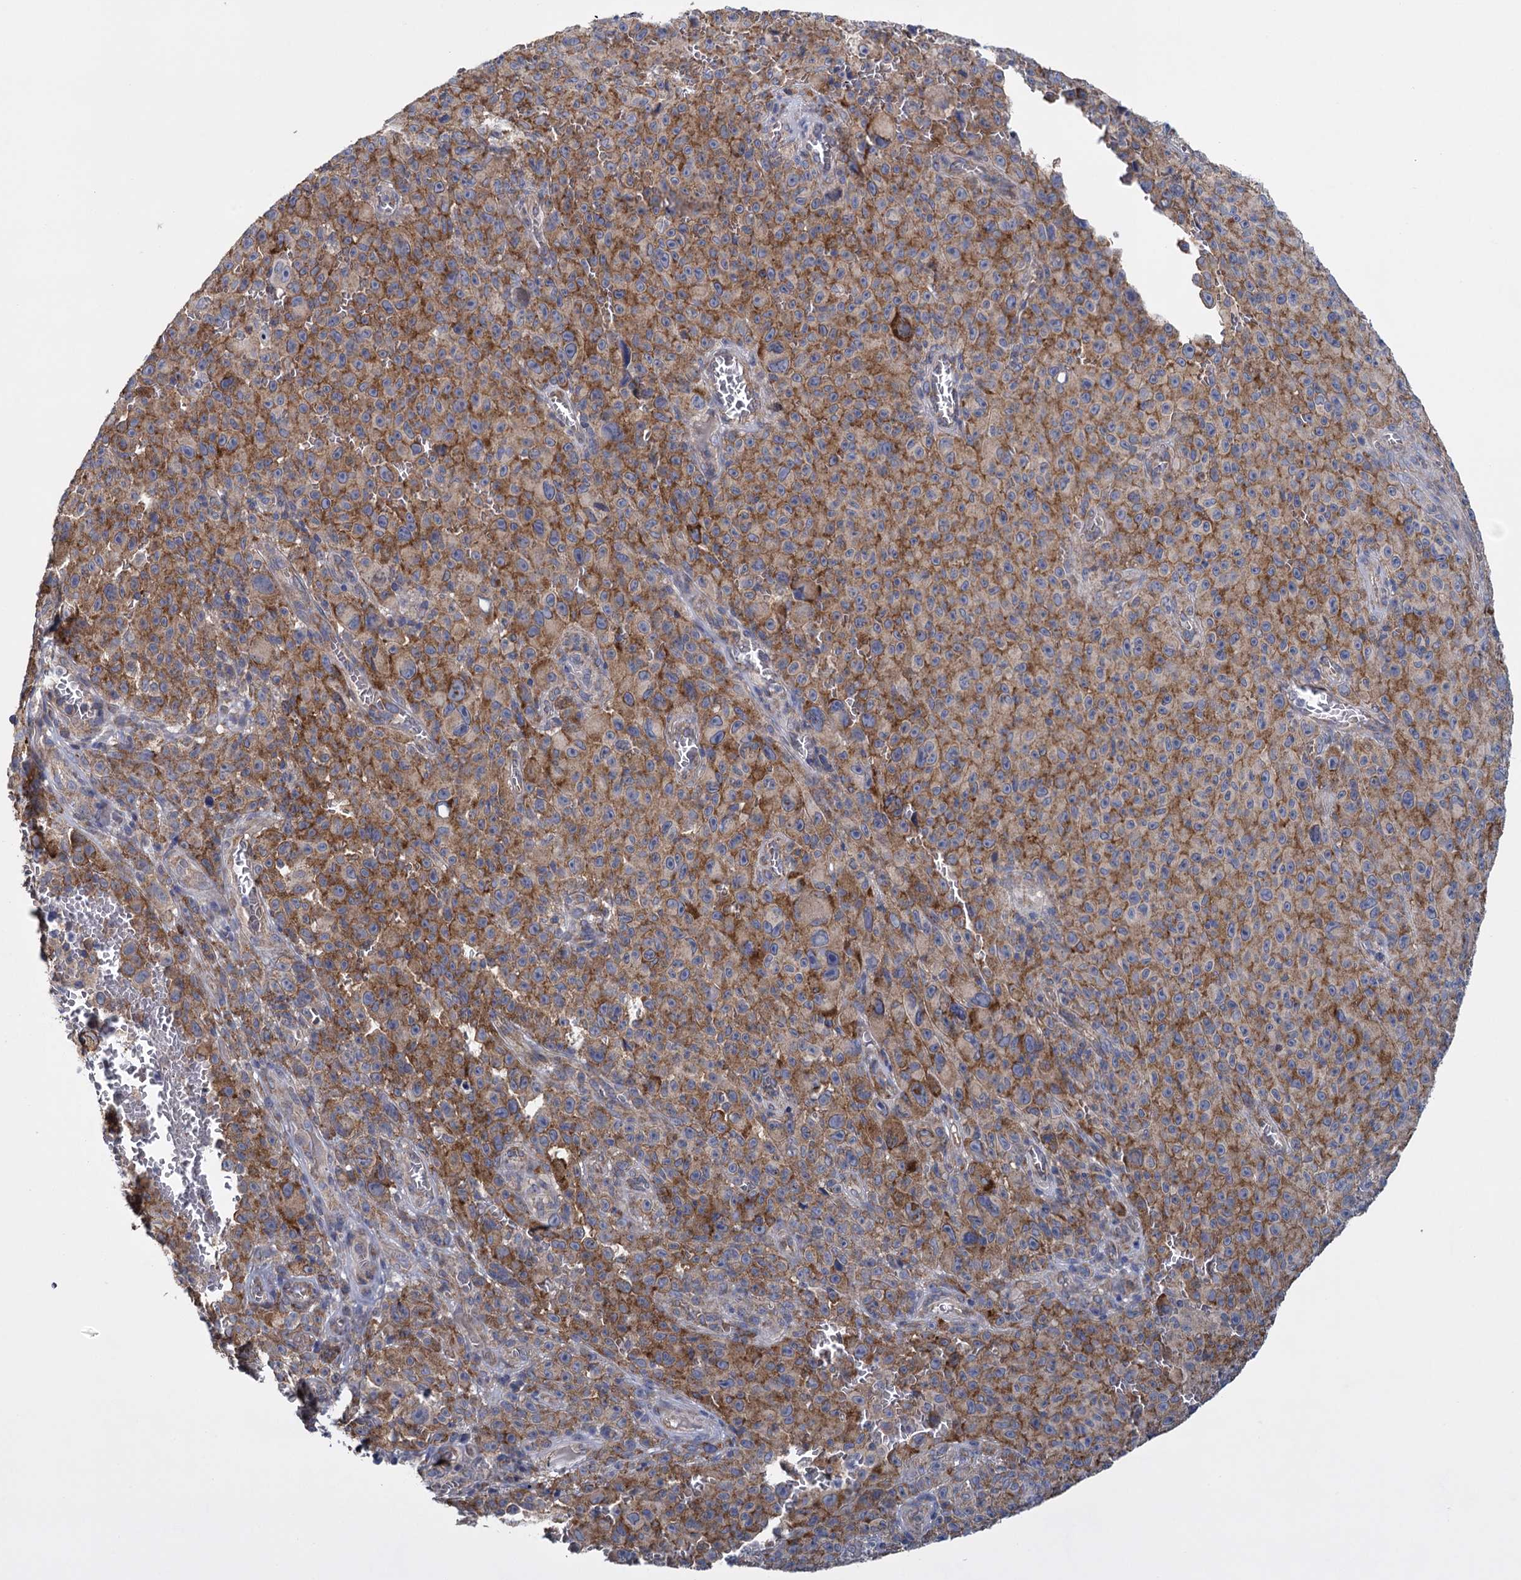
{"staining": {"intensity": "moderate", "quantity": ">75%", "location": "cytoplasmic/membranous"}, "tissue": "melanoma", "cell_type": "Tumor cells", "image_type": "cancer", "snomed": [{"axis": "morphology", "description": "Malignant melanoma, NOS"}, {"axis": "topography", "description": "Skin"}], "caption": "This histopathology image displays immunohistochemistry staining of melanoma, with medium moderate cytoplasmic/membranous expression in approximately >75% of tumor cells.", "gene": "GSTM2", "patient": {"sex": "female", "age": 82}}